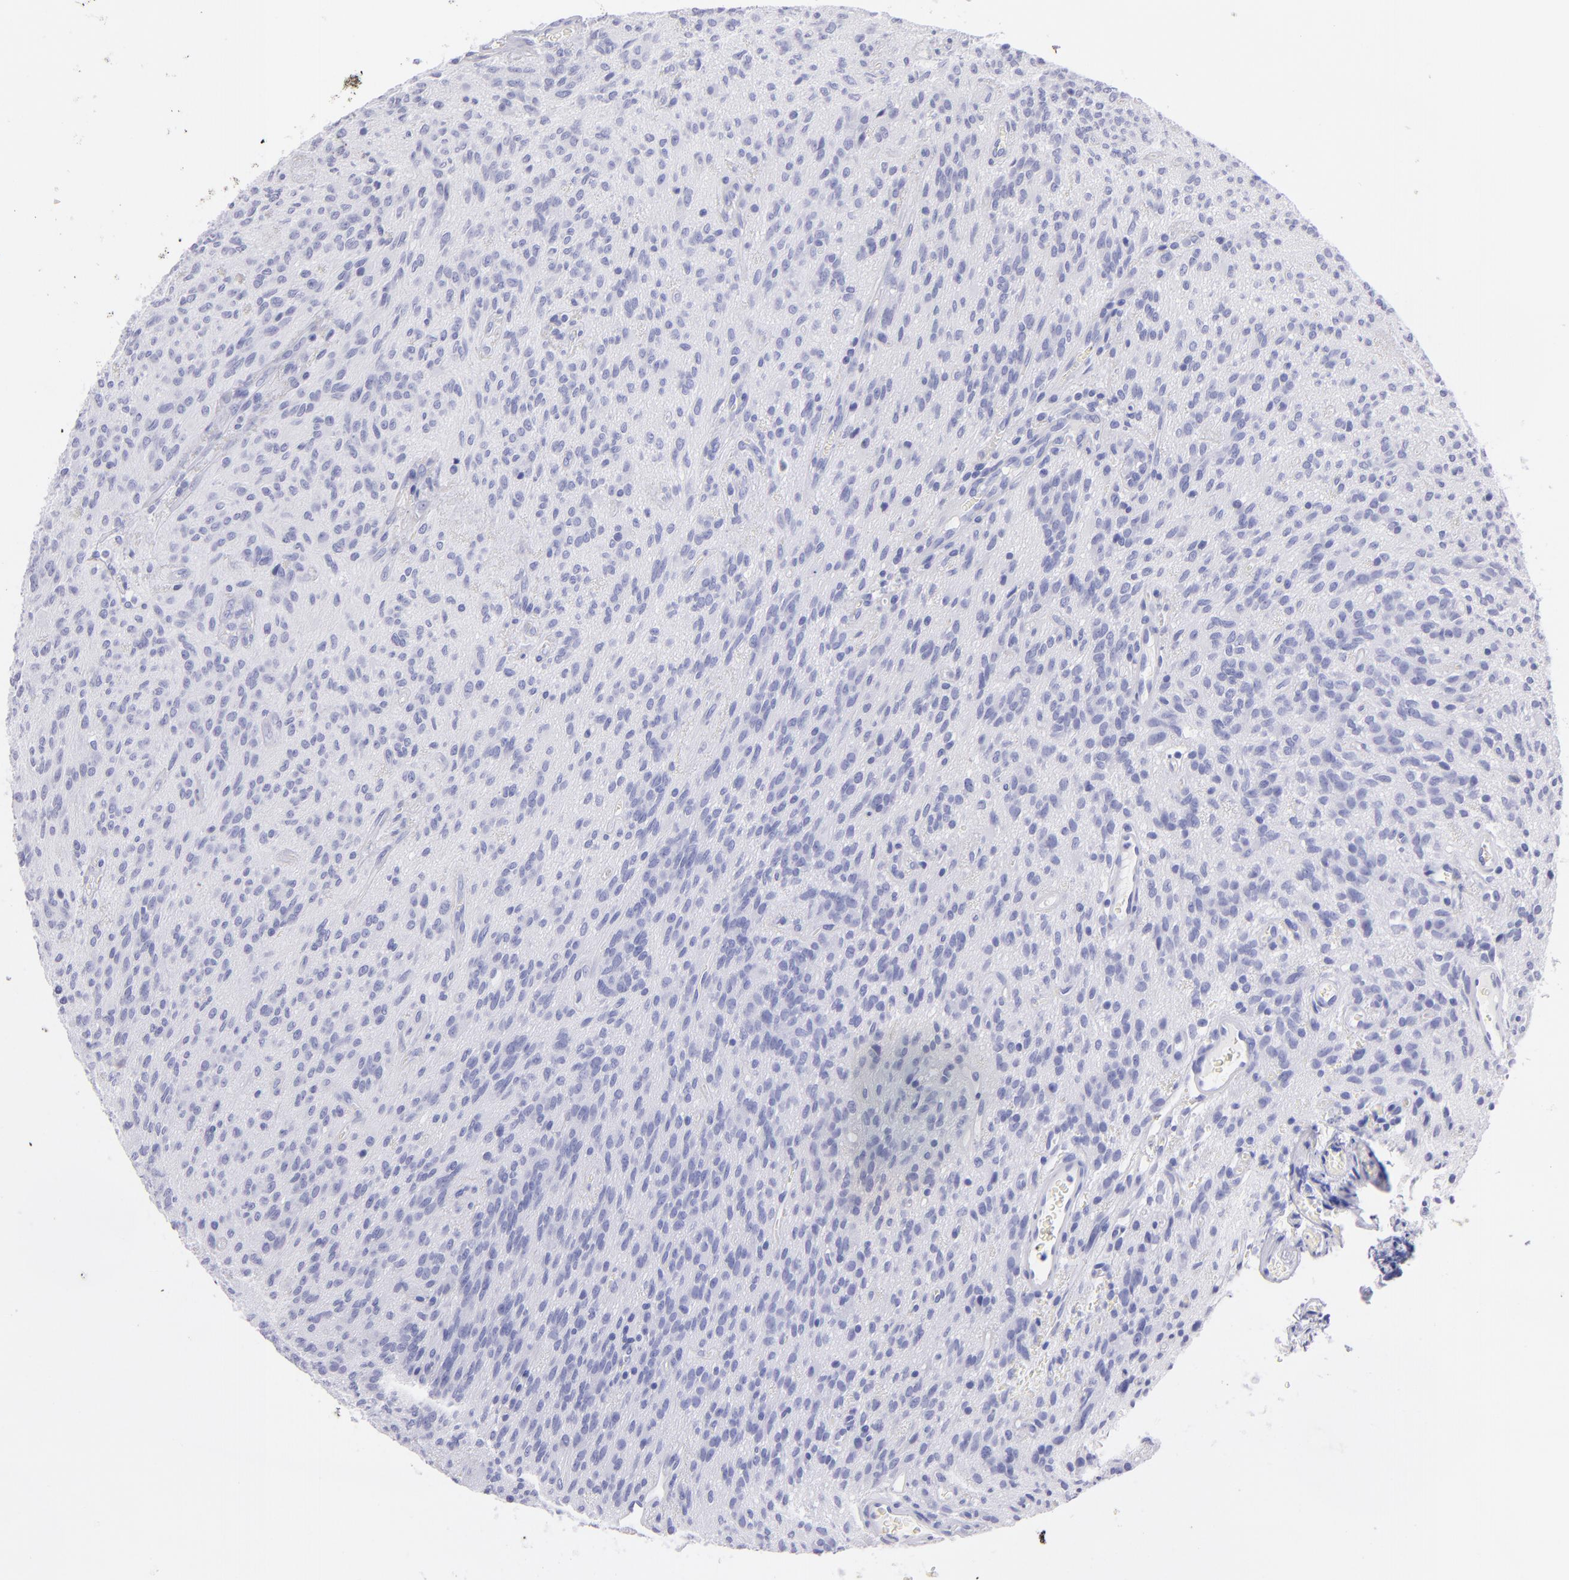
{"staining": {"intensity": "negative", "quantity": "none", "location": "none"}, "tissue": "glioma", "cell_type": "Tumor cells", "image_type": "cancer", "snomed": [{"axis": "morphology", "description": "Glioma, malignant, Low grade"}, {"axis": "topography", "description": "Brain"}], "caption": "DAB immunohistochemical staining of malignant glioma (low-grade) exhibits no significant positivity in tumor cells. (DAB (3,3'-diaminobenzidine) immunohistochemistry (IHC), high magnification).", "gene": "PRPH", "patient": {"sex": "female", "age": 15}}